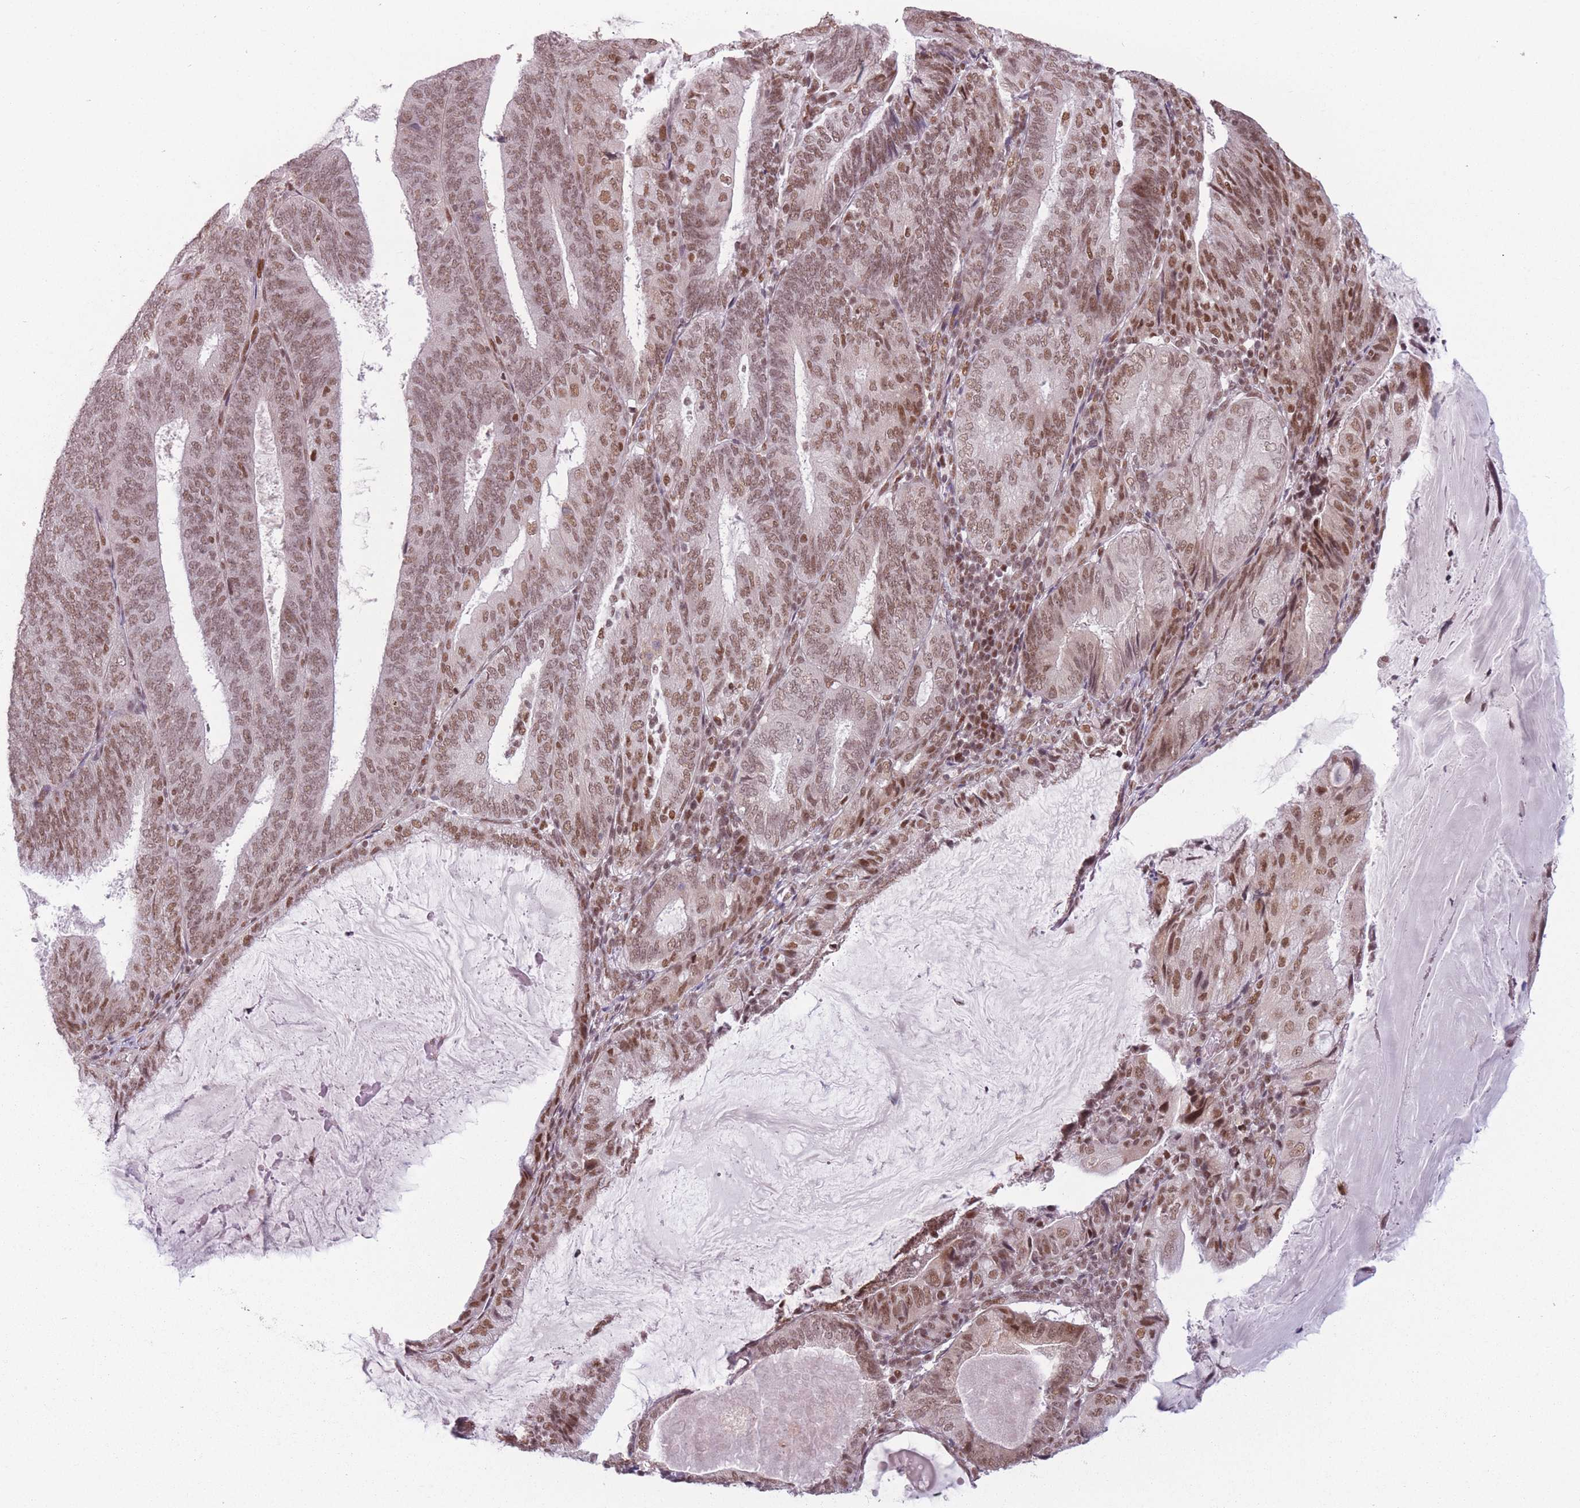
{"staining": {"intensity": "moderate", "quantity": ">75%", "location": "nuclear"}, "tissue": "endometrial cancer", "cell_type": "Tumor cells", "image_type": "cancer", "snomed": [{"axis": "morphology", "description": "Adenocarcinoma, NOS"}, {"axis": "topography", "description": "Endometrium"}], "caption": "Endometrial adenocarcinoma was stained to show a protein in brown. There is medium levels of moderate nuclear positivity in approximately >75% of tumor cells.", "gene": "SUPT6H", "patient": {"sex": "female", "age": 81}}